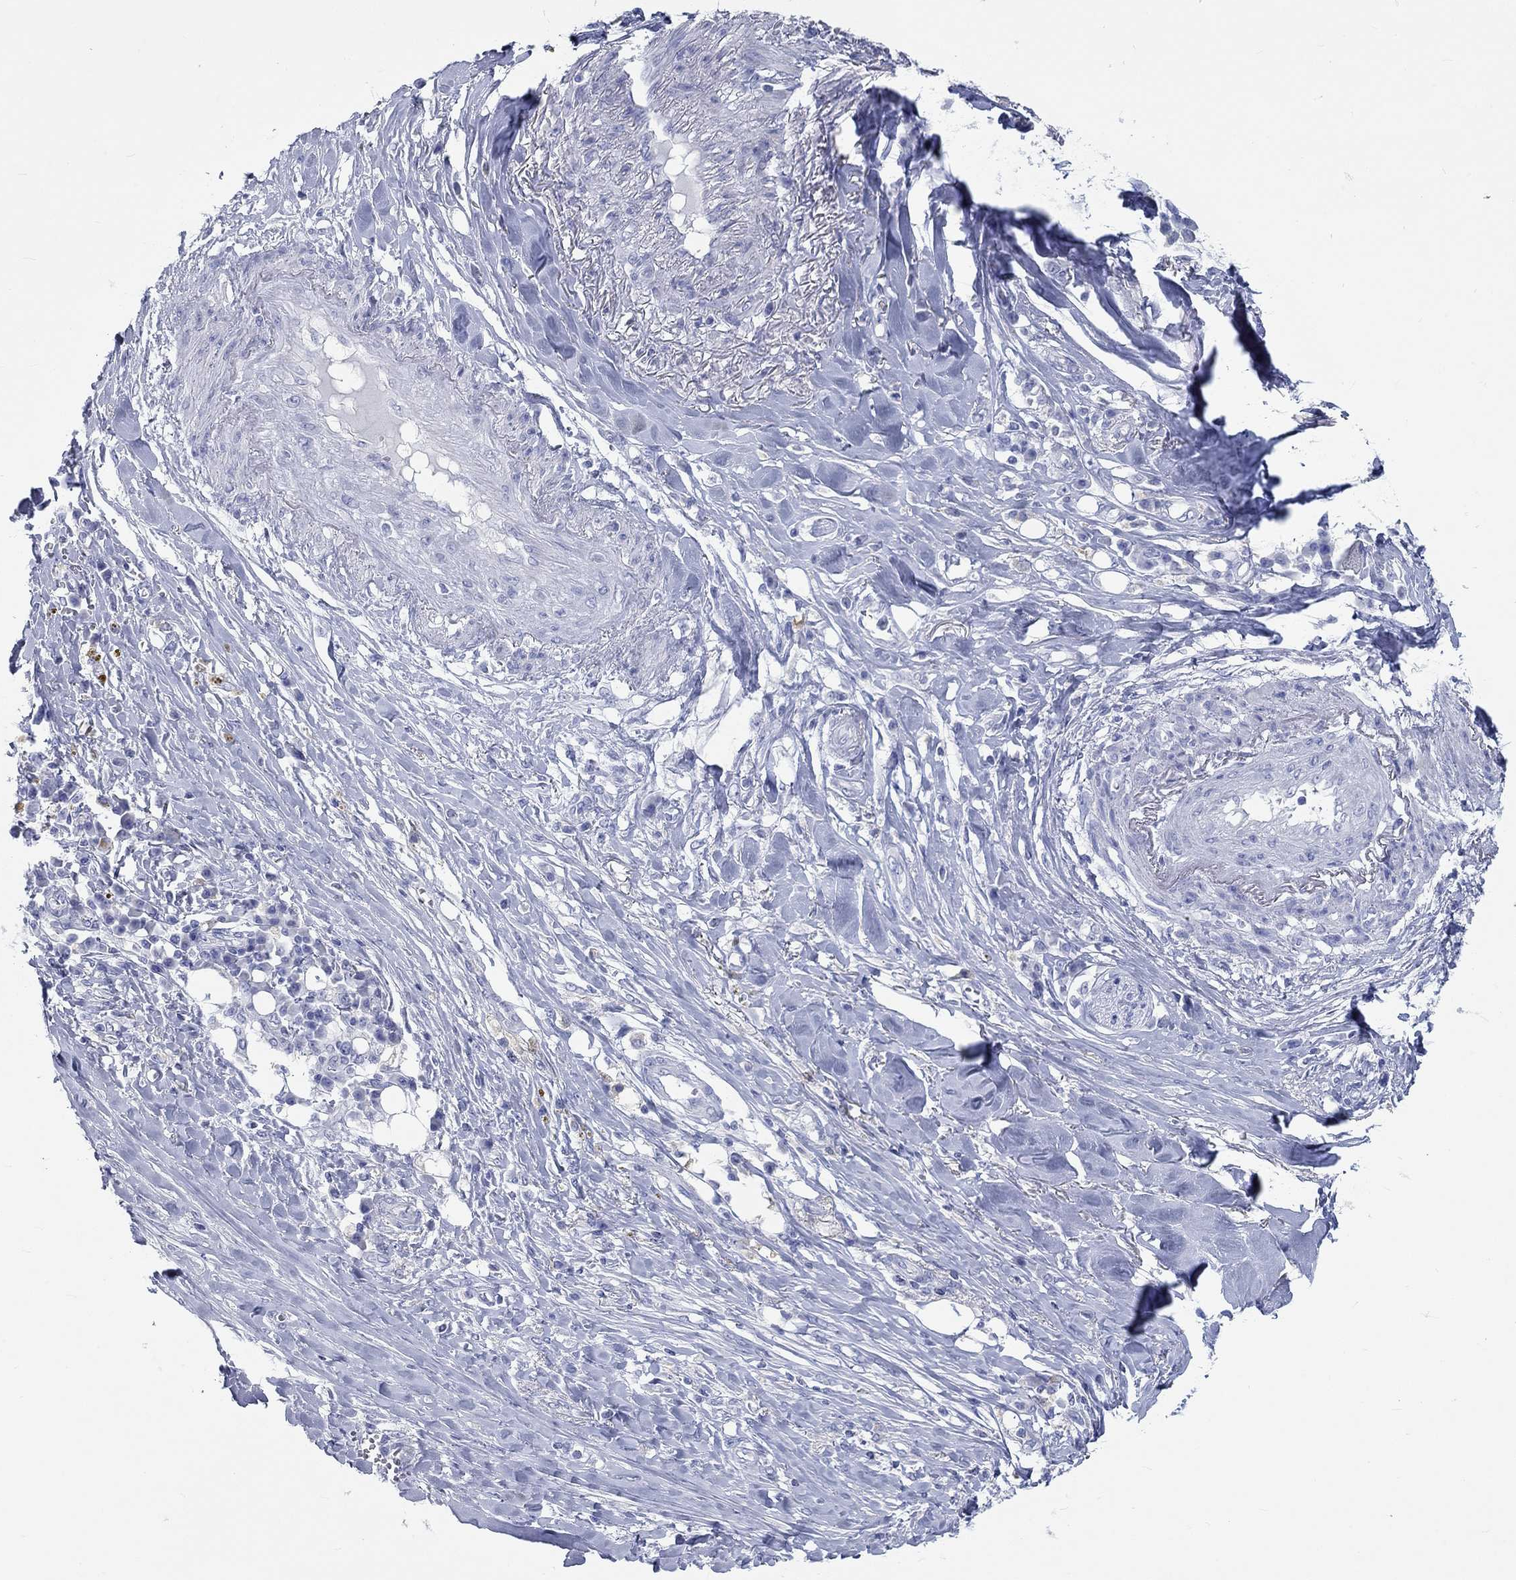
{"staining": {"intensity": "negative", "quantity": "none", "location": "none"}, "tissue": "skin cancer", "cell_type": "Tumor cells", "image_type": "cancer", "snomed": [{"axis": "morphology", "description": "Squamous cell carcinoma, NOS"}, {"axis": "topography", "description": "Skin"}], "caption": "This is an immunohistochemistry (IHC) micrograph of skin squamous cell carcinoma. There is no expression in tumor cells.", "gene": "SPATA9", "patient": {"sex": "male", "age": 82}}